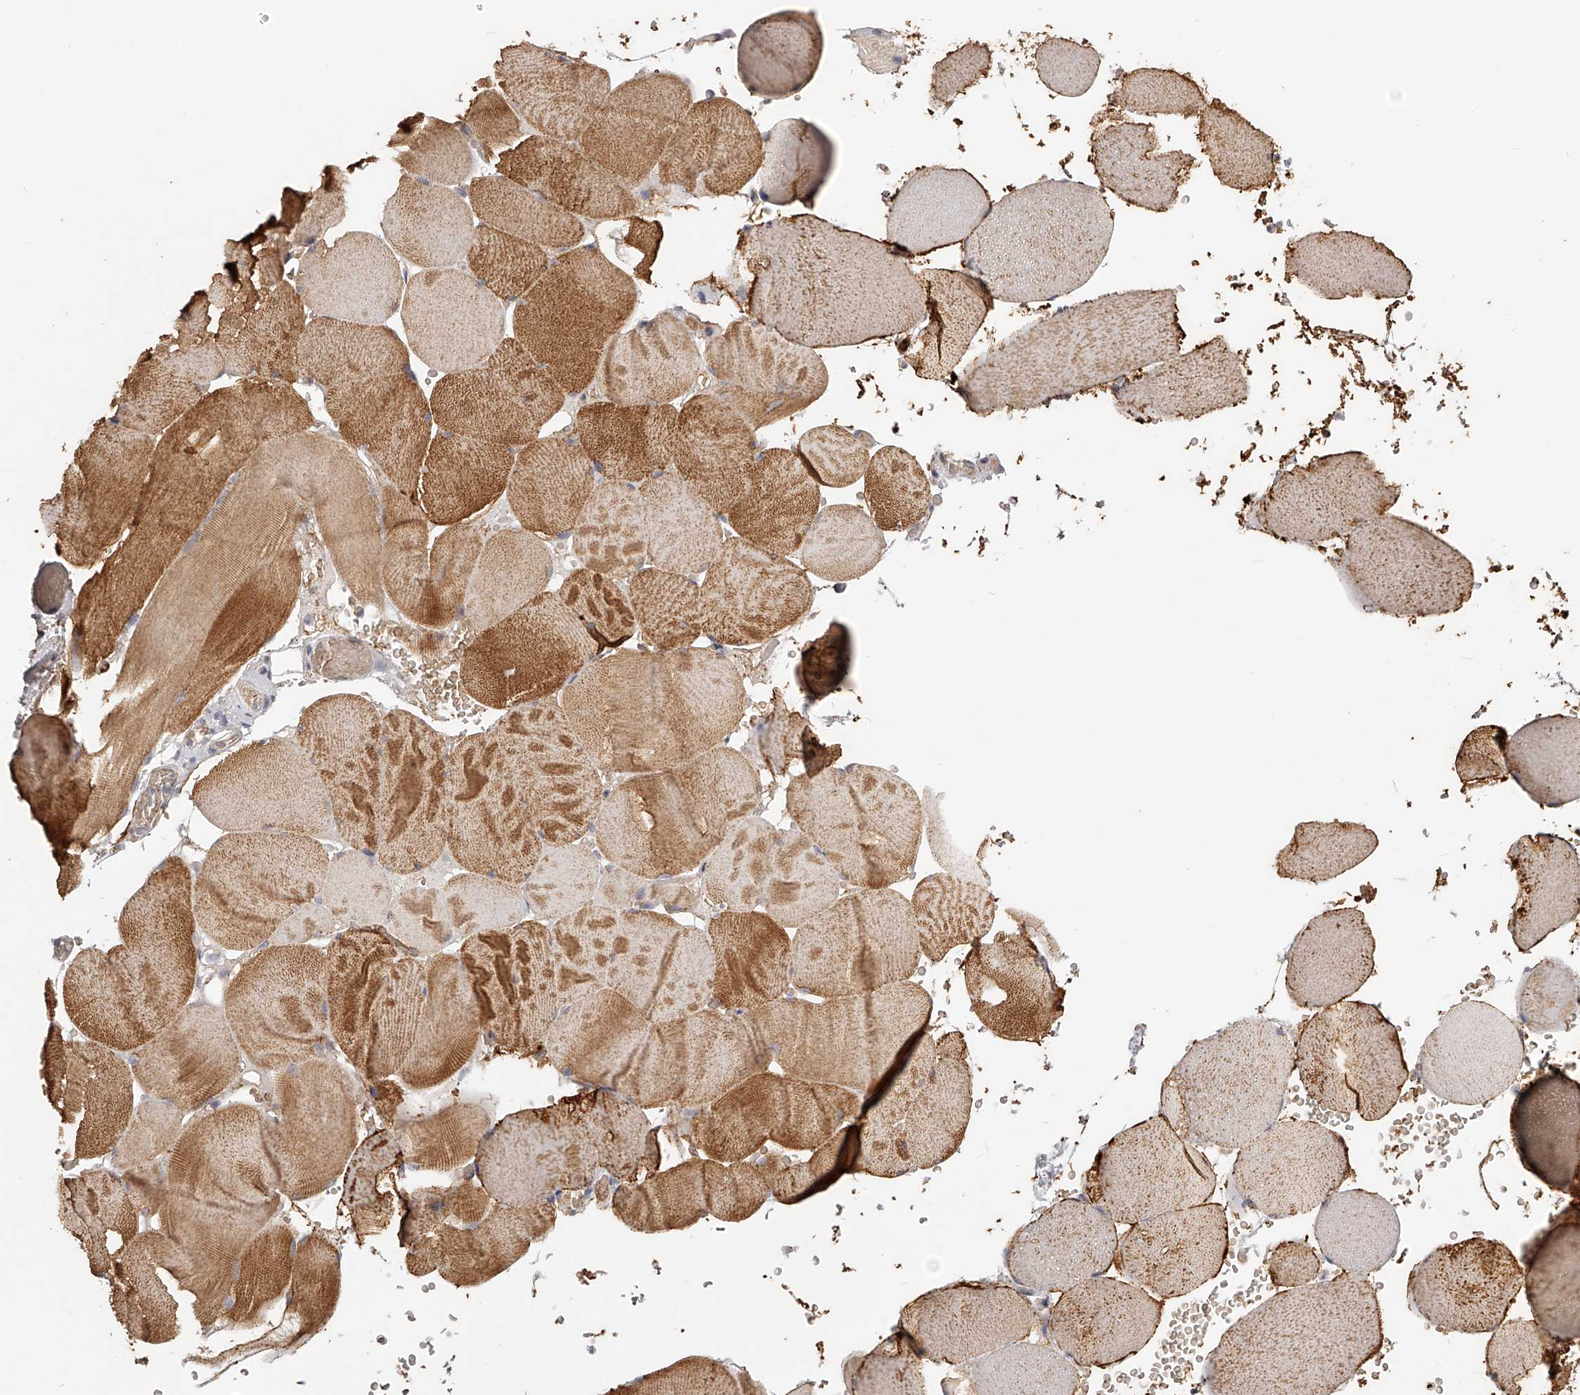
{"staining": {"intensity": "moderate", "quantity": "25%-75%", "location": "cytoplasmic/membranous"}, "tissue": "skeletal muscle", "cell_type": "Myocytes", "image_type": "normal", "snomed": [{"axis": "morphology", "description": "Normal tissue, NOS"}, {"axis": "topography", "description": "Skeletal muscle"}], "caption": "Immunohistochemistry (DAB) staining of unremarkable human skeletal muscle demonstrates moderate cytoplasmic/membranous protein staining in about 25%-75% of myocytes.", "gene": "ZNF582", "patient": {"sex": "male", "age": 62}}